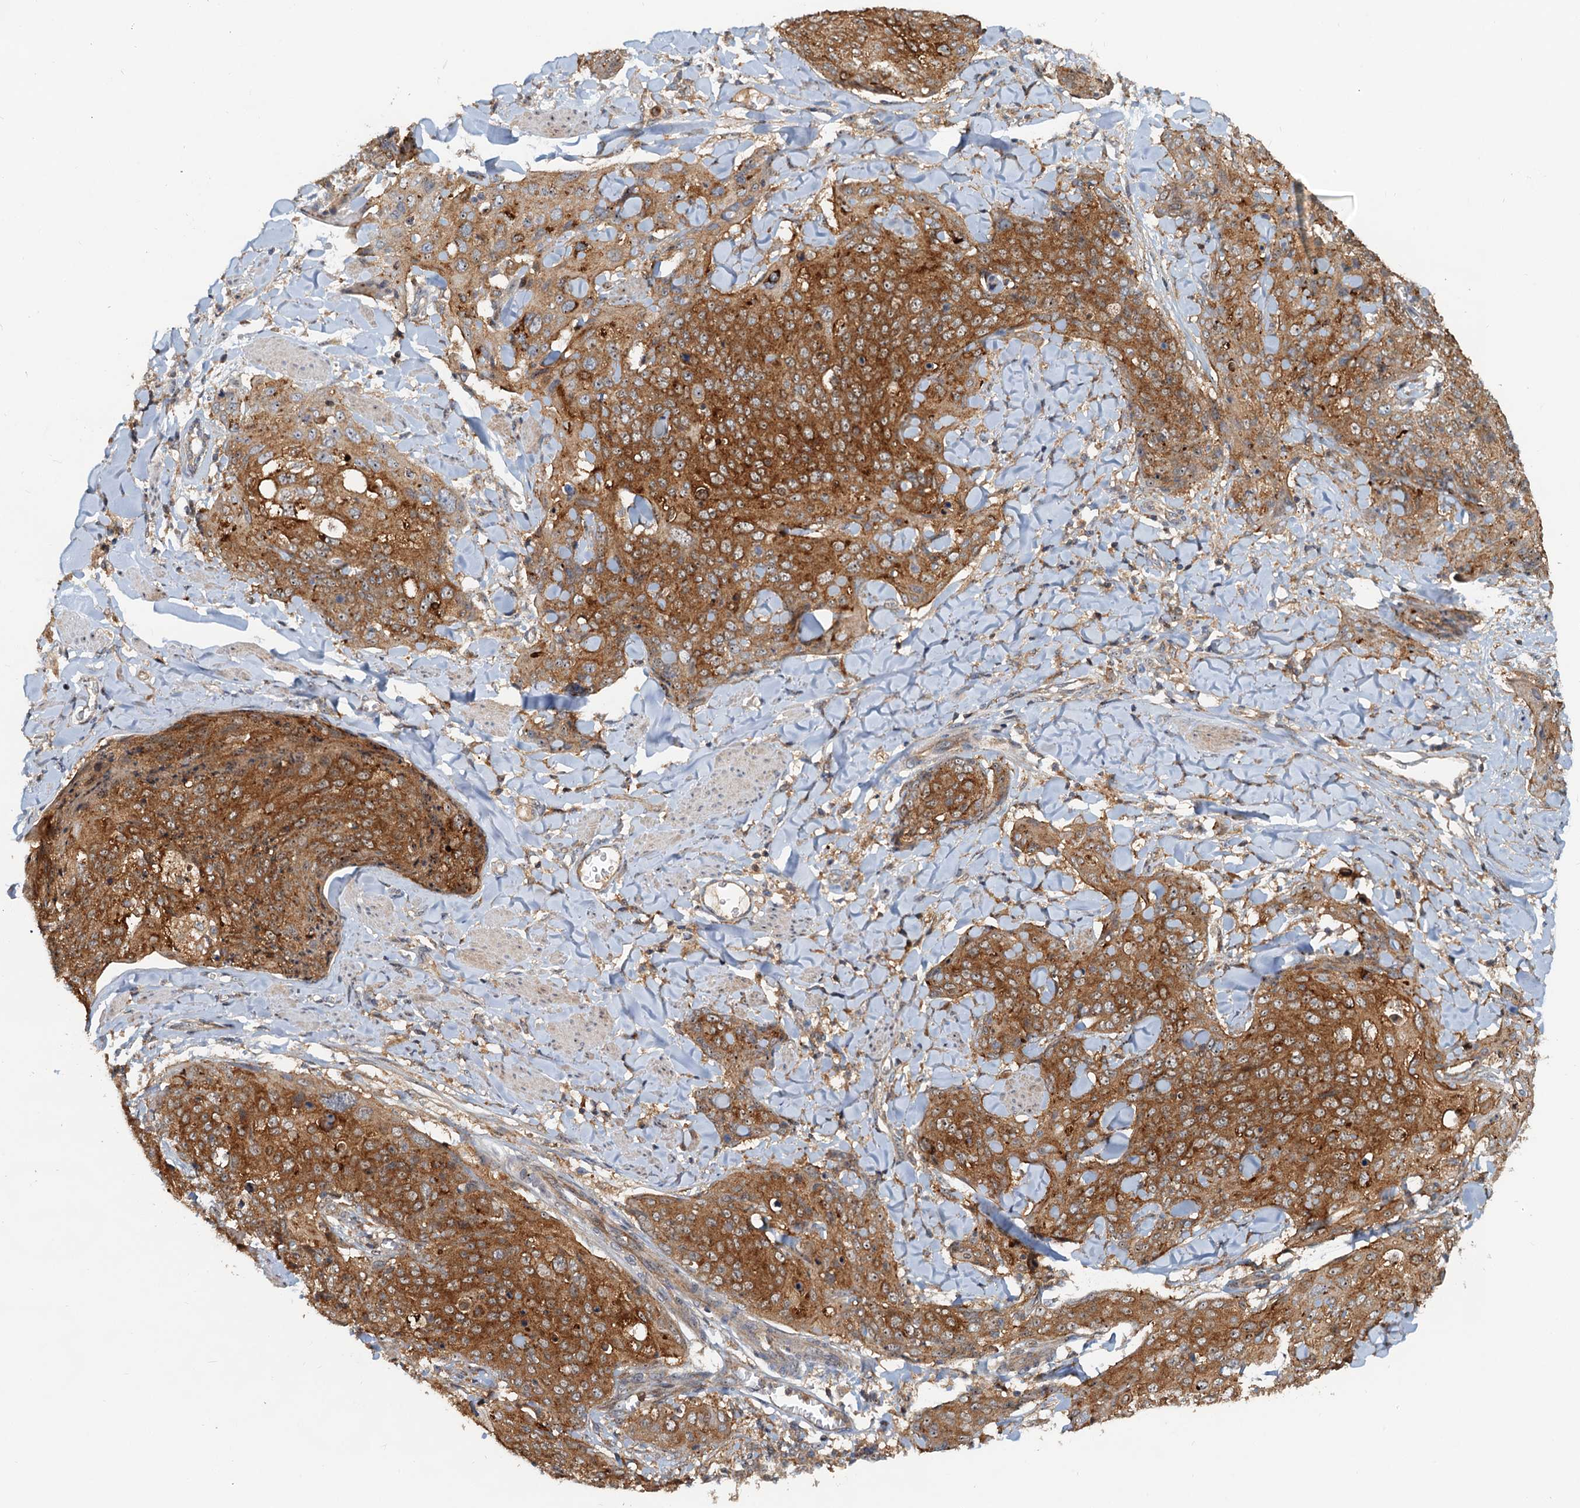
{"staining": {"intensity": "moderate", "quantity": ">75%", "location": "cytoplasmic/membranous,nuclear"}, "tissue": "skin cancer", "cell_type": "Tumor cells", "image_type": "cancer", "snomed": [{"axis": "morphology", "description": "Squamous cell carcinoma, NOS"}, {"axis": "topography", "description": "Skin"}, {"axis": "topography", "description": "Vulva"}], "caption": "The image exhibits staining of skin cancer (squamous cell carcinoma), revealing moderate cytoplasmic/membranous and nuclear protein expression (brown color) within tumor cells.", "gene": "TOLLIP", "patient": {"sex": "female", "age": 85}}